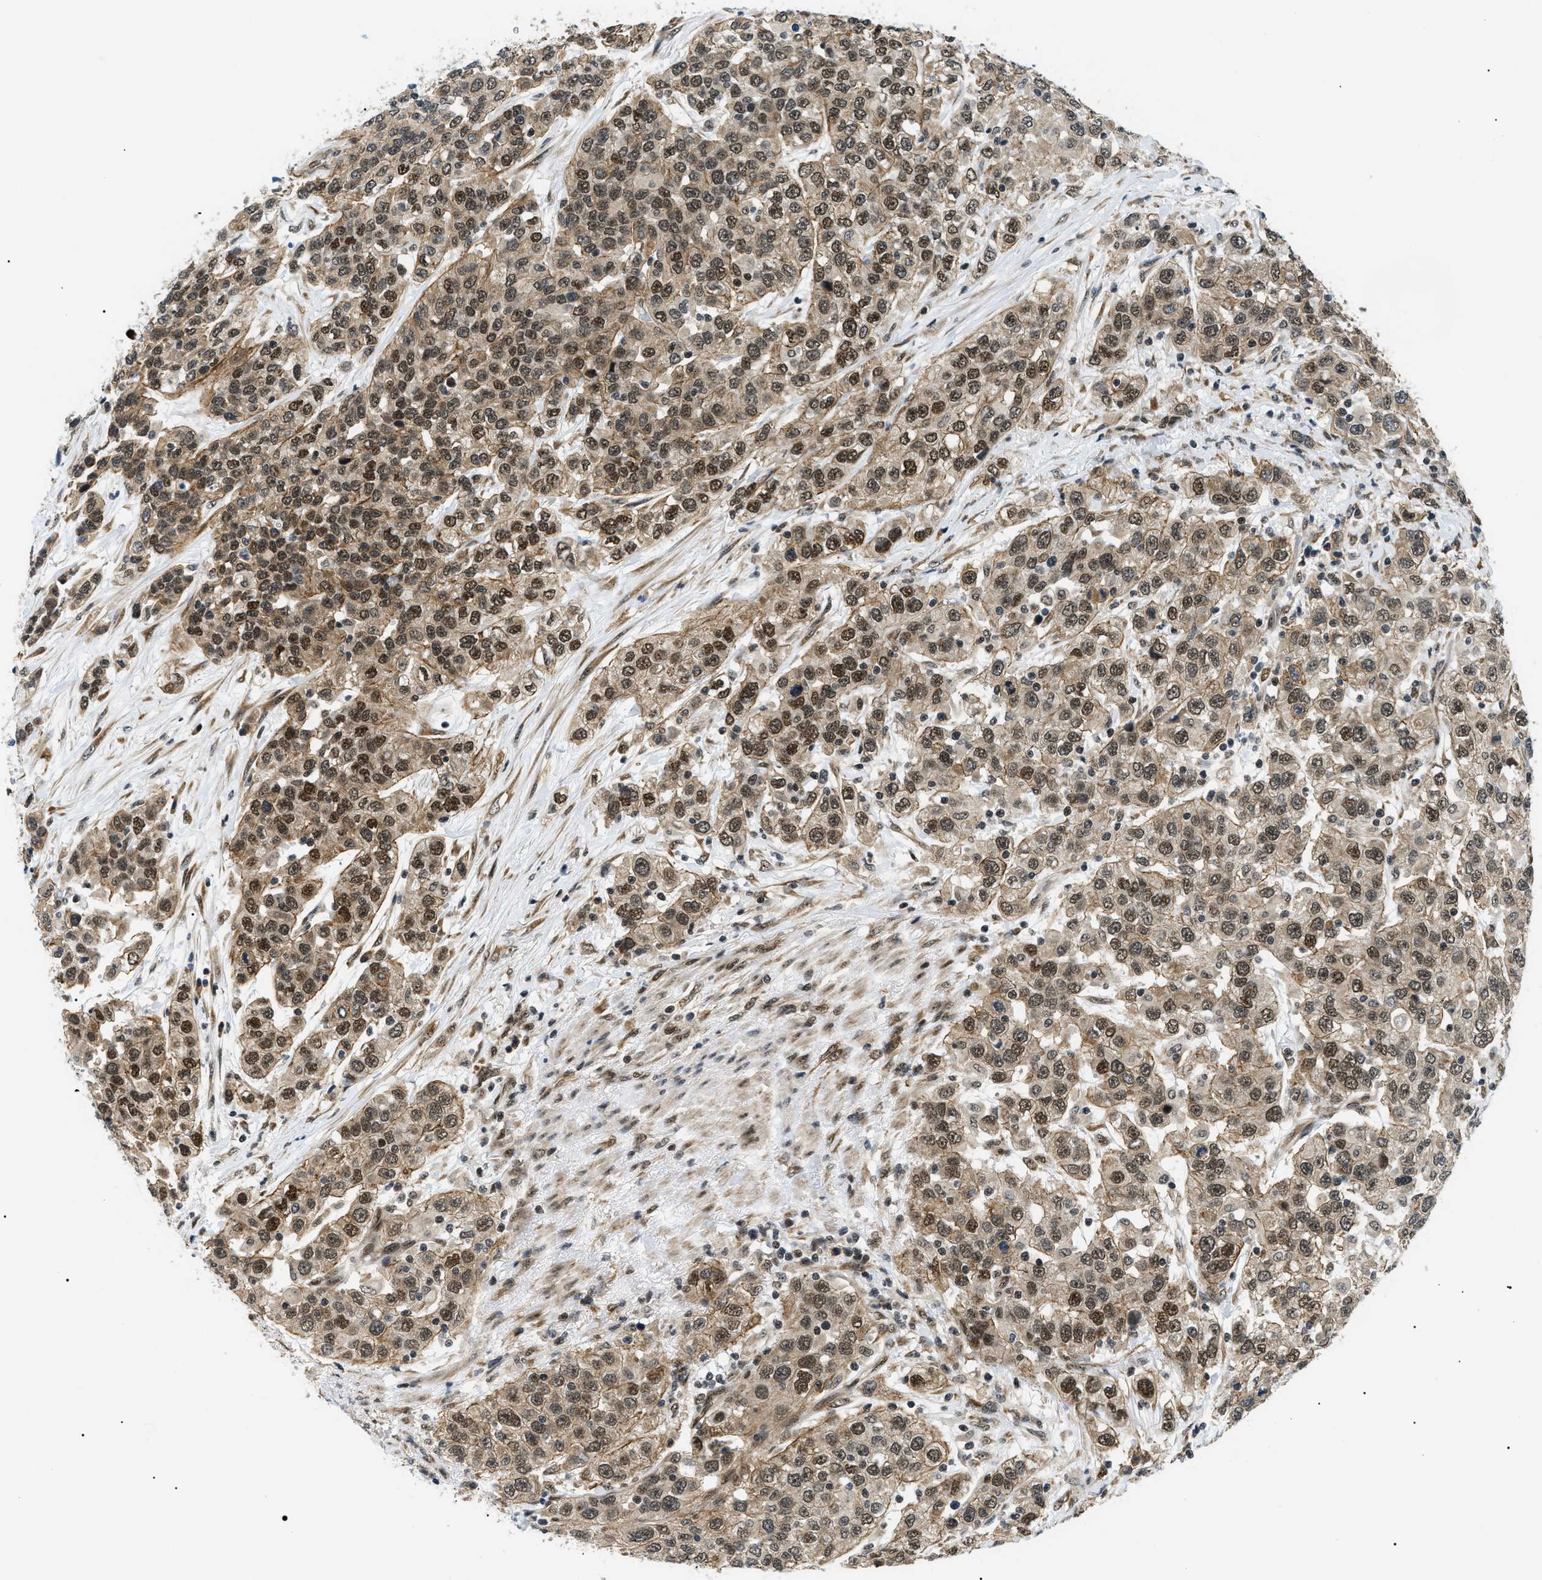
{"staining": {"intensity": "moderate", "quantity": ">75%", "location": "cytoplasmic/membranous,nuclear"}, "tissue": "urothelial cancer", "cell_type": "Tumor cells", "image_type": "cancer", "snomed": [{"axis": "morphology", "description": "Urothelial carcinoma, High grade"}, {"axis": "topography", "description": "Urinary bladder"}], "caption": "Immunohistochemistry photomicrograph of urothelial carcinoma (high-grade) stained for a protein (brown), which reveals medium levels of moderate cytoplasmic/membranous and nuclear staining in approximately >75% of tumor cells.", "gene": "CWC25", "patient": {"sex": "female", "age": 80}}